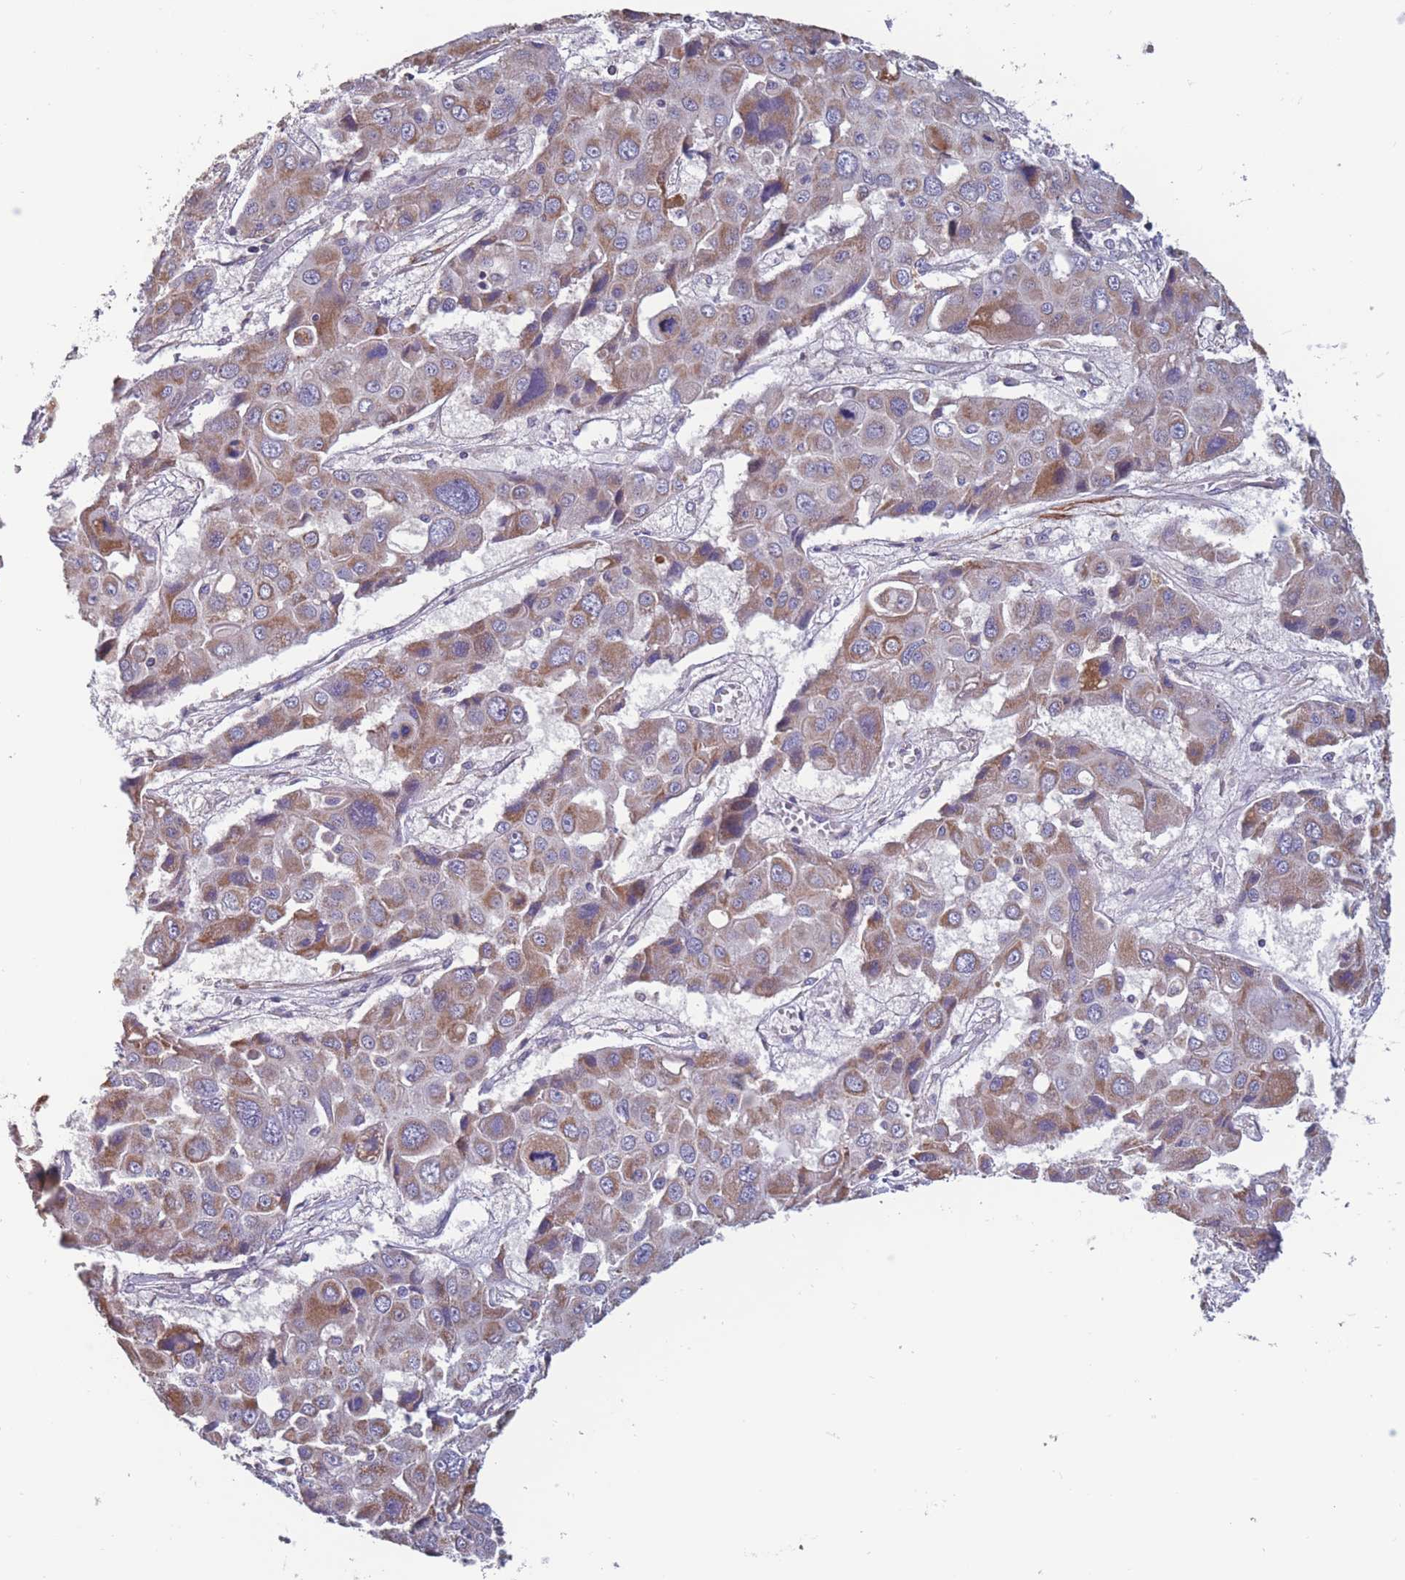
{"staining": {"intensity": "moderate", "quantity": ">75%", "location": "cytoplasmic/membranous"}, "tissue": "liver cancer", "cell_type": "Tumor cells", "image_type": "cancer", "snomed": [{"axis": "morphology", "description": "Cholangiocarcinoma"}, {"axis": "topography", "description": "Liver"}], "caption": "A high-resolution histopathology image shows immunohistochemistry staining of liver cholangiocarcinoma, which shows moderate cytoplasmic/membranous positivity in about >75% of tumor cells.", "gene": "TOMM40L", "patient": {"sex": "male", "age": 67}}